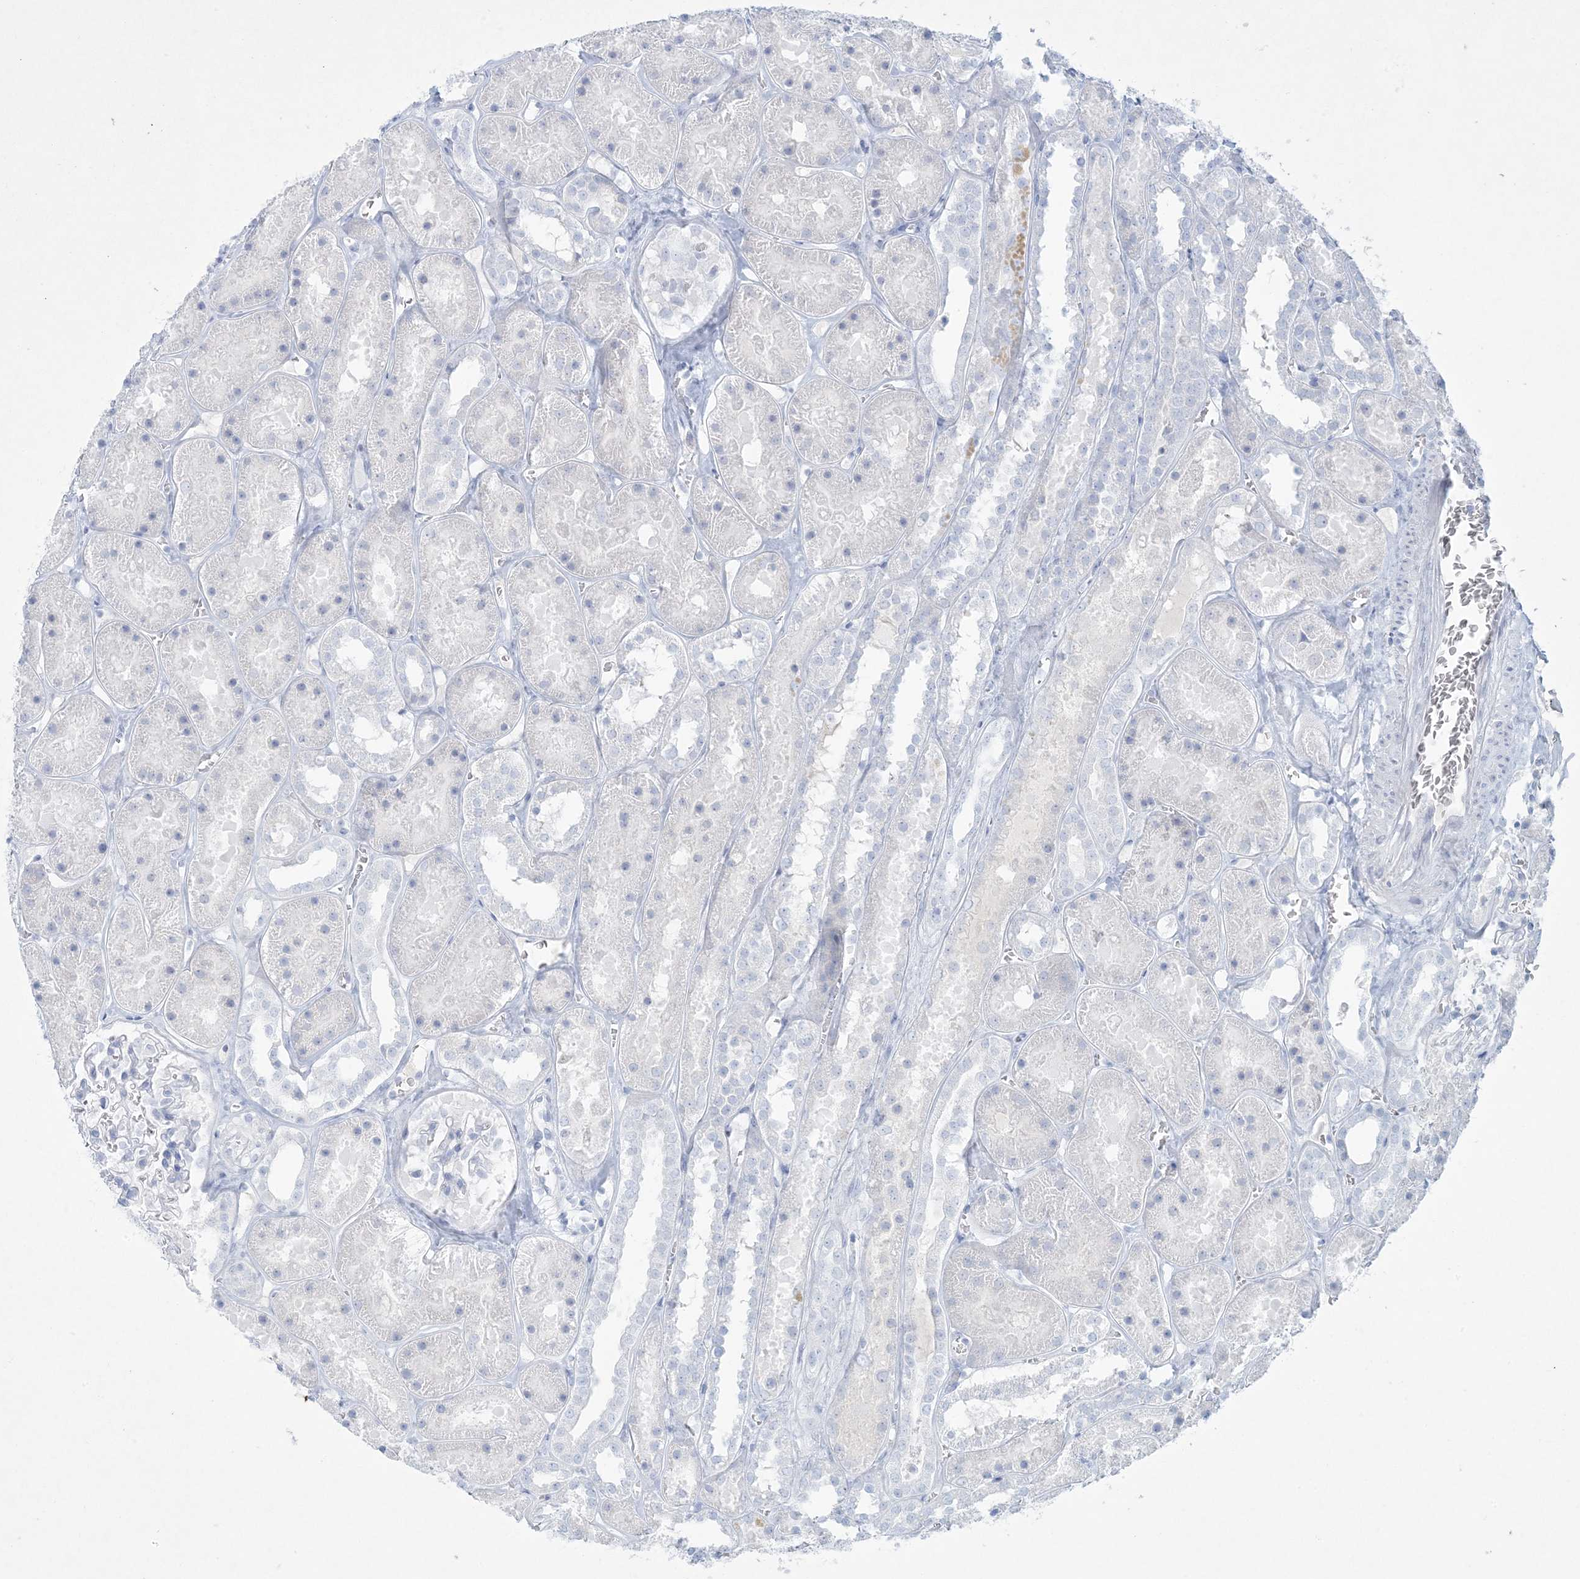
{"staining": {"intensity": "negative", "quantity": "none", "location": "none"}, "tissue": "kidney", "cell_type": "Cells in glomeruli", "image_type": "normal", "snomed": [{"axis": "morphology", "description": "Normal tissue, NOS"}, {"axis": "topography", "description": "Kidney"}], "caption": "Human kidney stained for a protein using immunohistochemistry shows no staining in cells in glomeruli.", "gene": "CCDC24", "patient": {"sex": "female", "age": 41}}